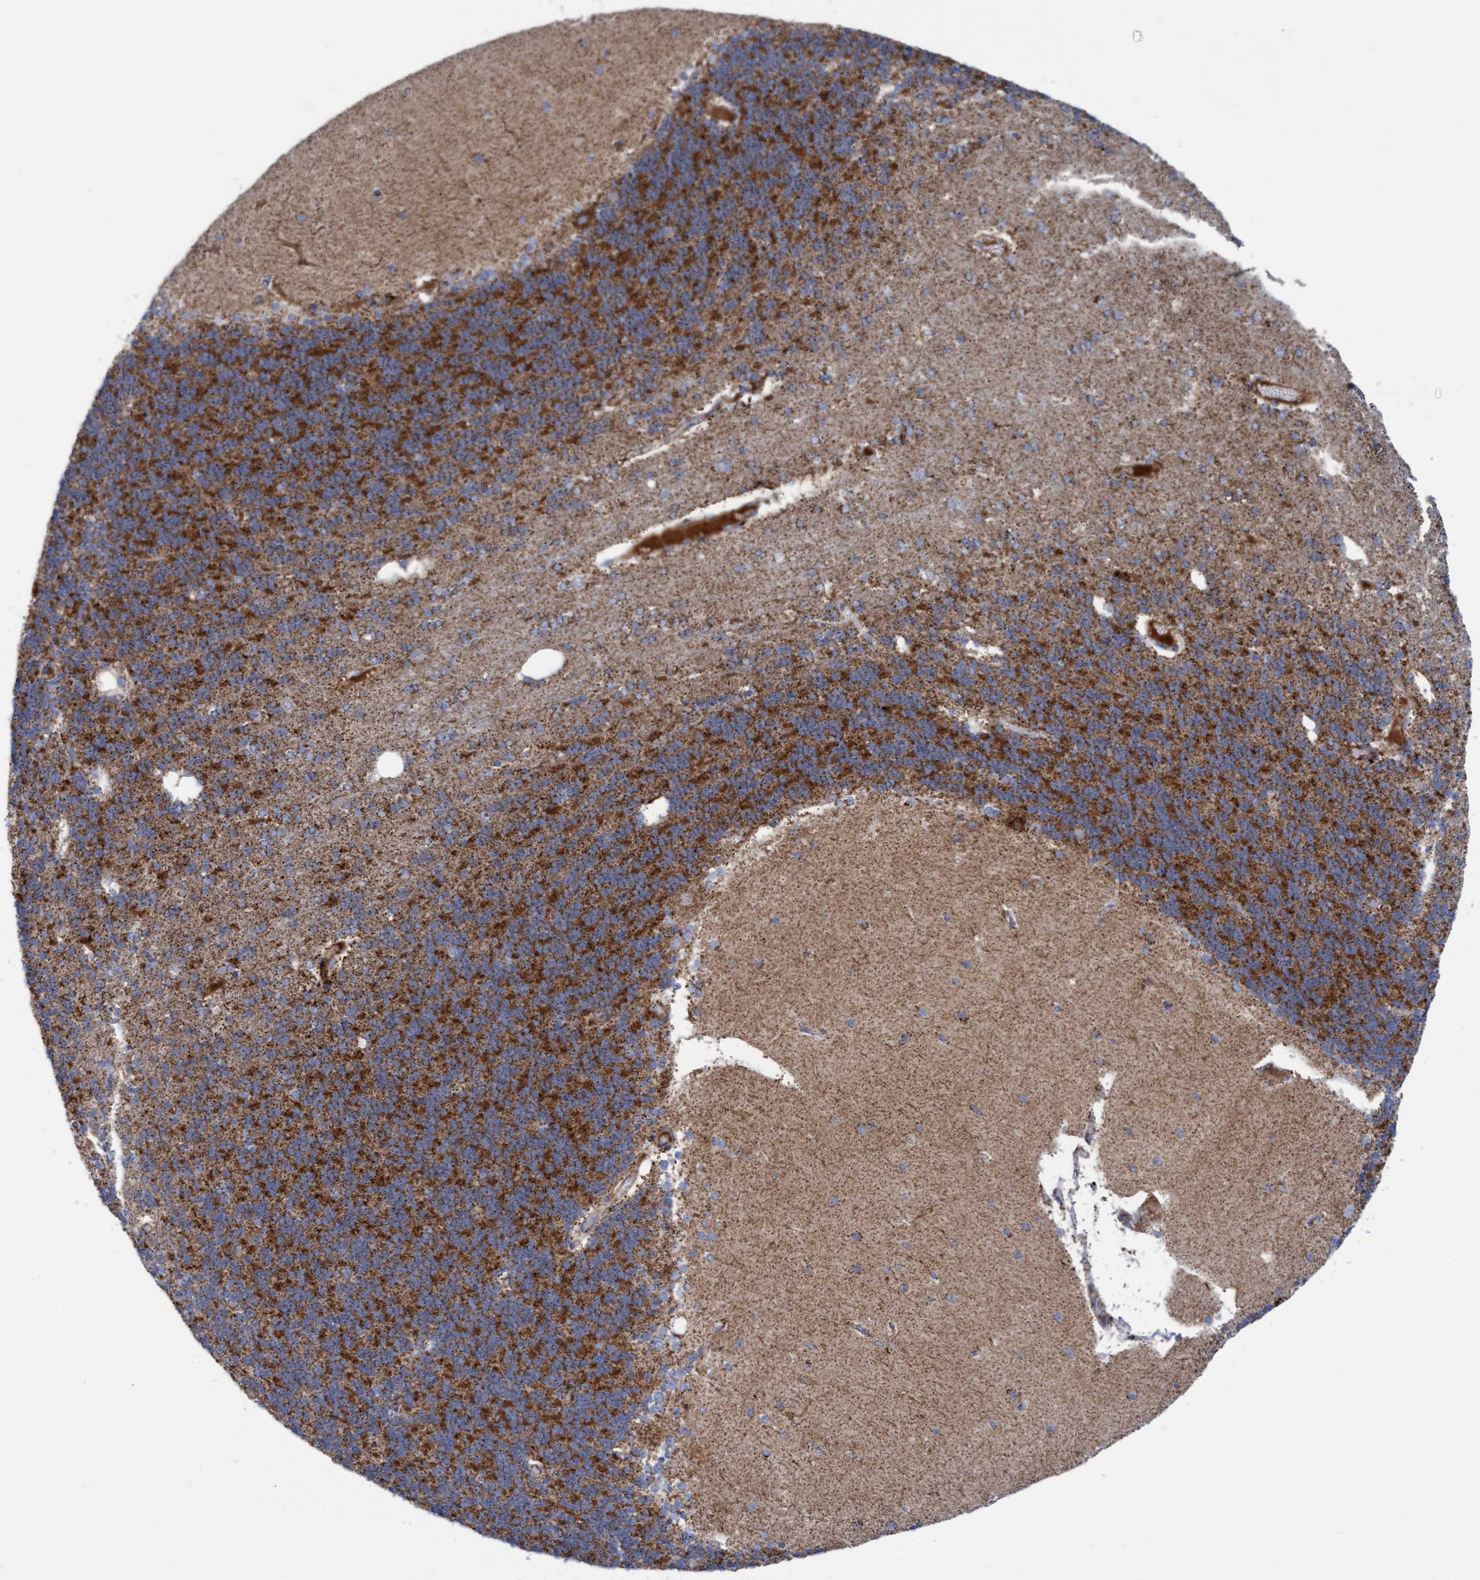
{"staining": {"intensity": "strong", "quantity": "25%-75%", "location": "cytoplasmic/membranous"}, "tissue": "cerebellum", "cell_type": "Cells in granular layer", "image_type": "normal", "snomed": [{"axis": "morphology", "description": "Normal tissue, NOS"}, {"axis": "topography", "description": "Cerebellum"}], "caption": "IHC histopathology image of normal cerebellum: human cerebellum stained using immunohistochemistry (IHC) displays high levels of strong protein expression localized specifically in the cytoplasmic/membranous of cells in granular layer, appearing as a cytoplasmic/membranous brown color.", "gene": "GGTA1", "patient": {"sex": "female", "age": 54}}